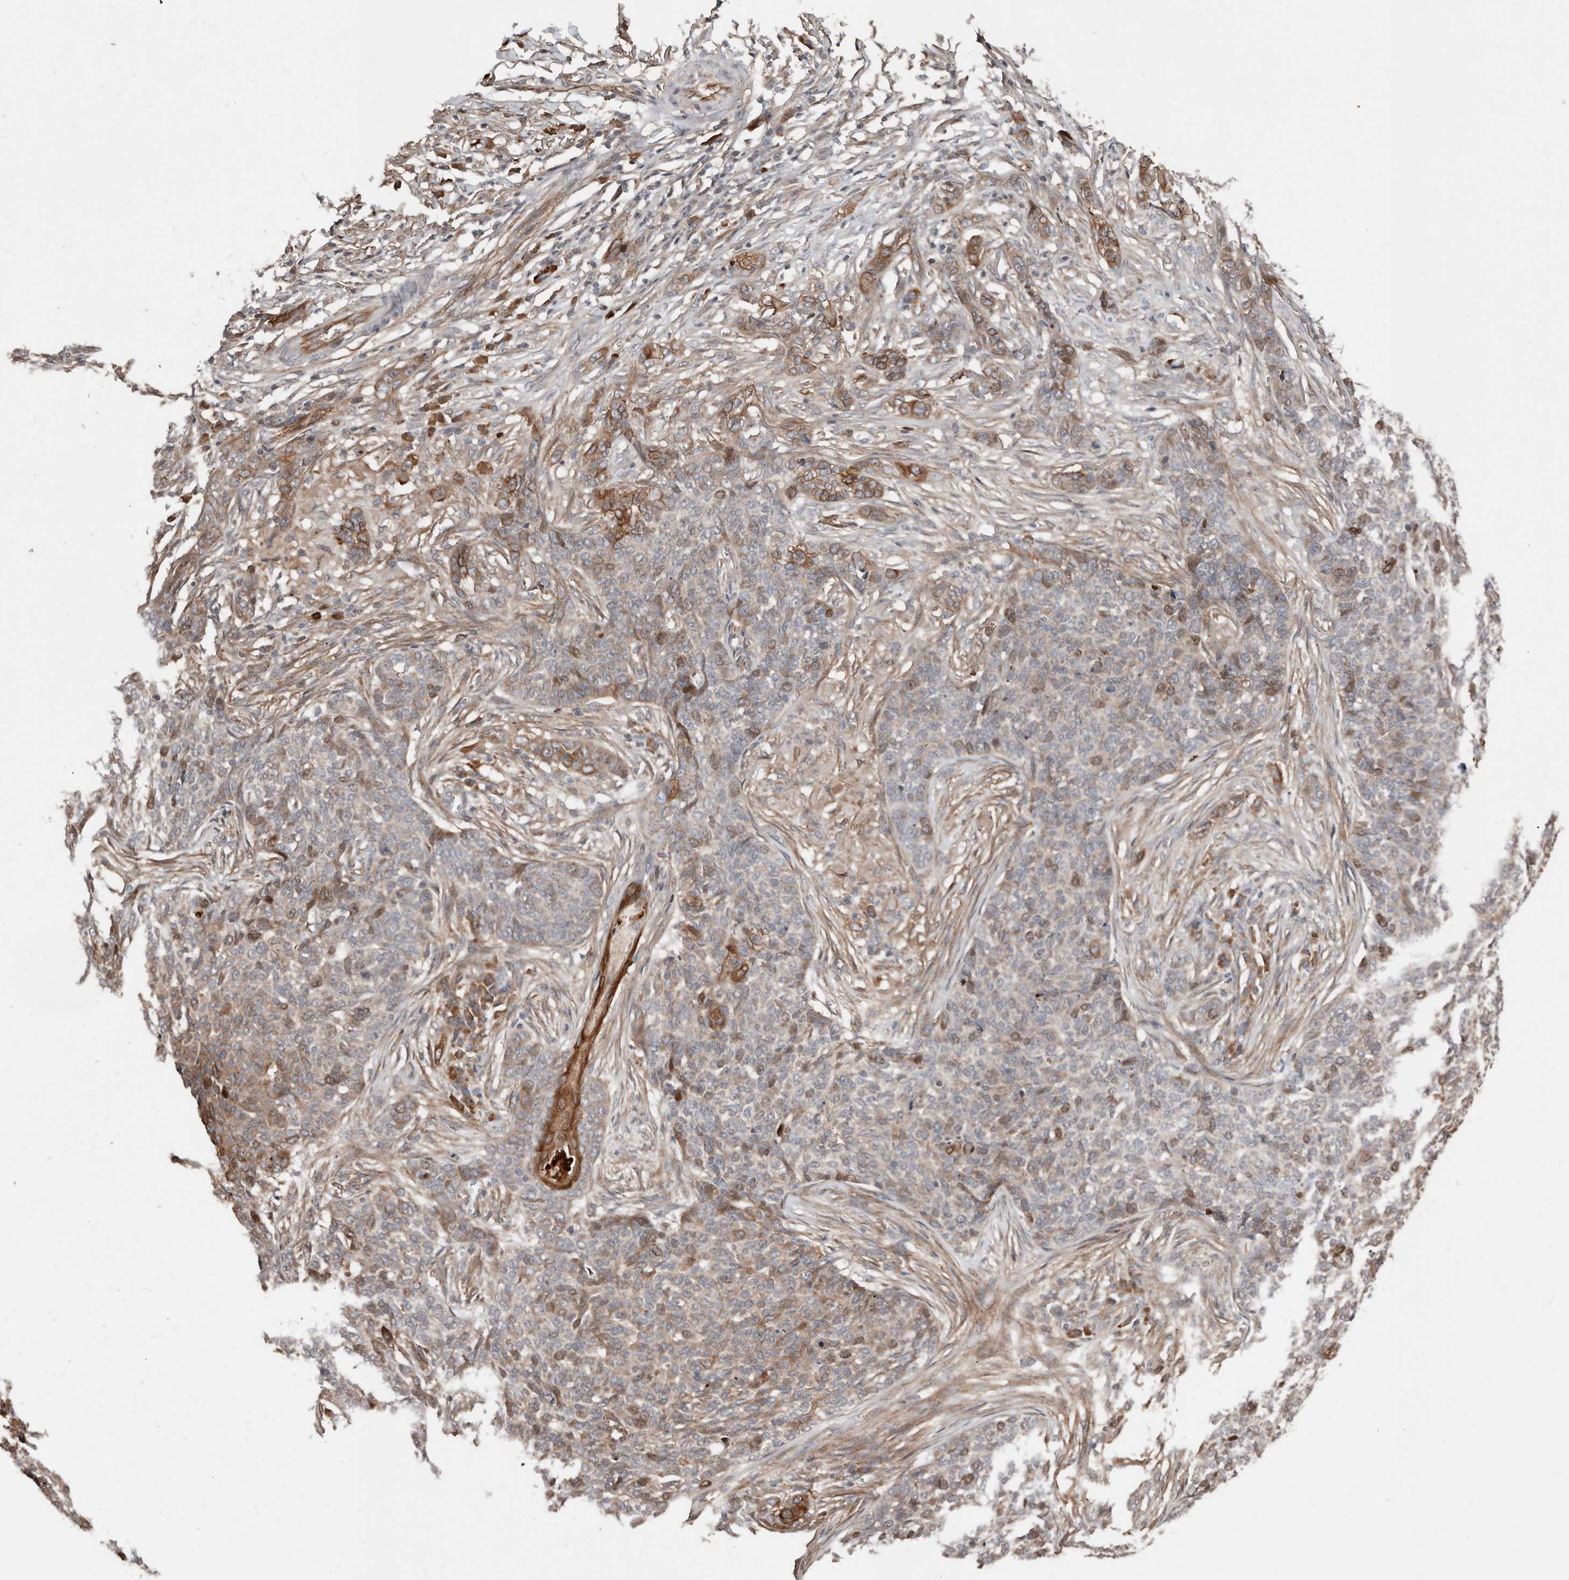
{"staining": {"intensity": "moderate", "quantity": "25%-75%", "location": "cytoplasmic/membranous"}, "tissue": "skin cancer", "cell_type": "Tumor cells", "image_type": "cancer", "snomed": [{"axis": "morphology", "description": "Basal cell carcinoma"}, {"axis": "topography", "description": "Skin"}], "caption": "DAB immunohistochemical staining of skin cancer (basal cell carcinoma) displays moderate cytoplasmic/membranous protein positivity in about 25%-75% of tumor cells.", "gene": "SMYD4", "patient": {"sex": "male", "age": 85}}